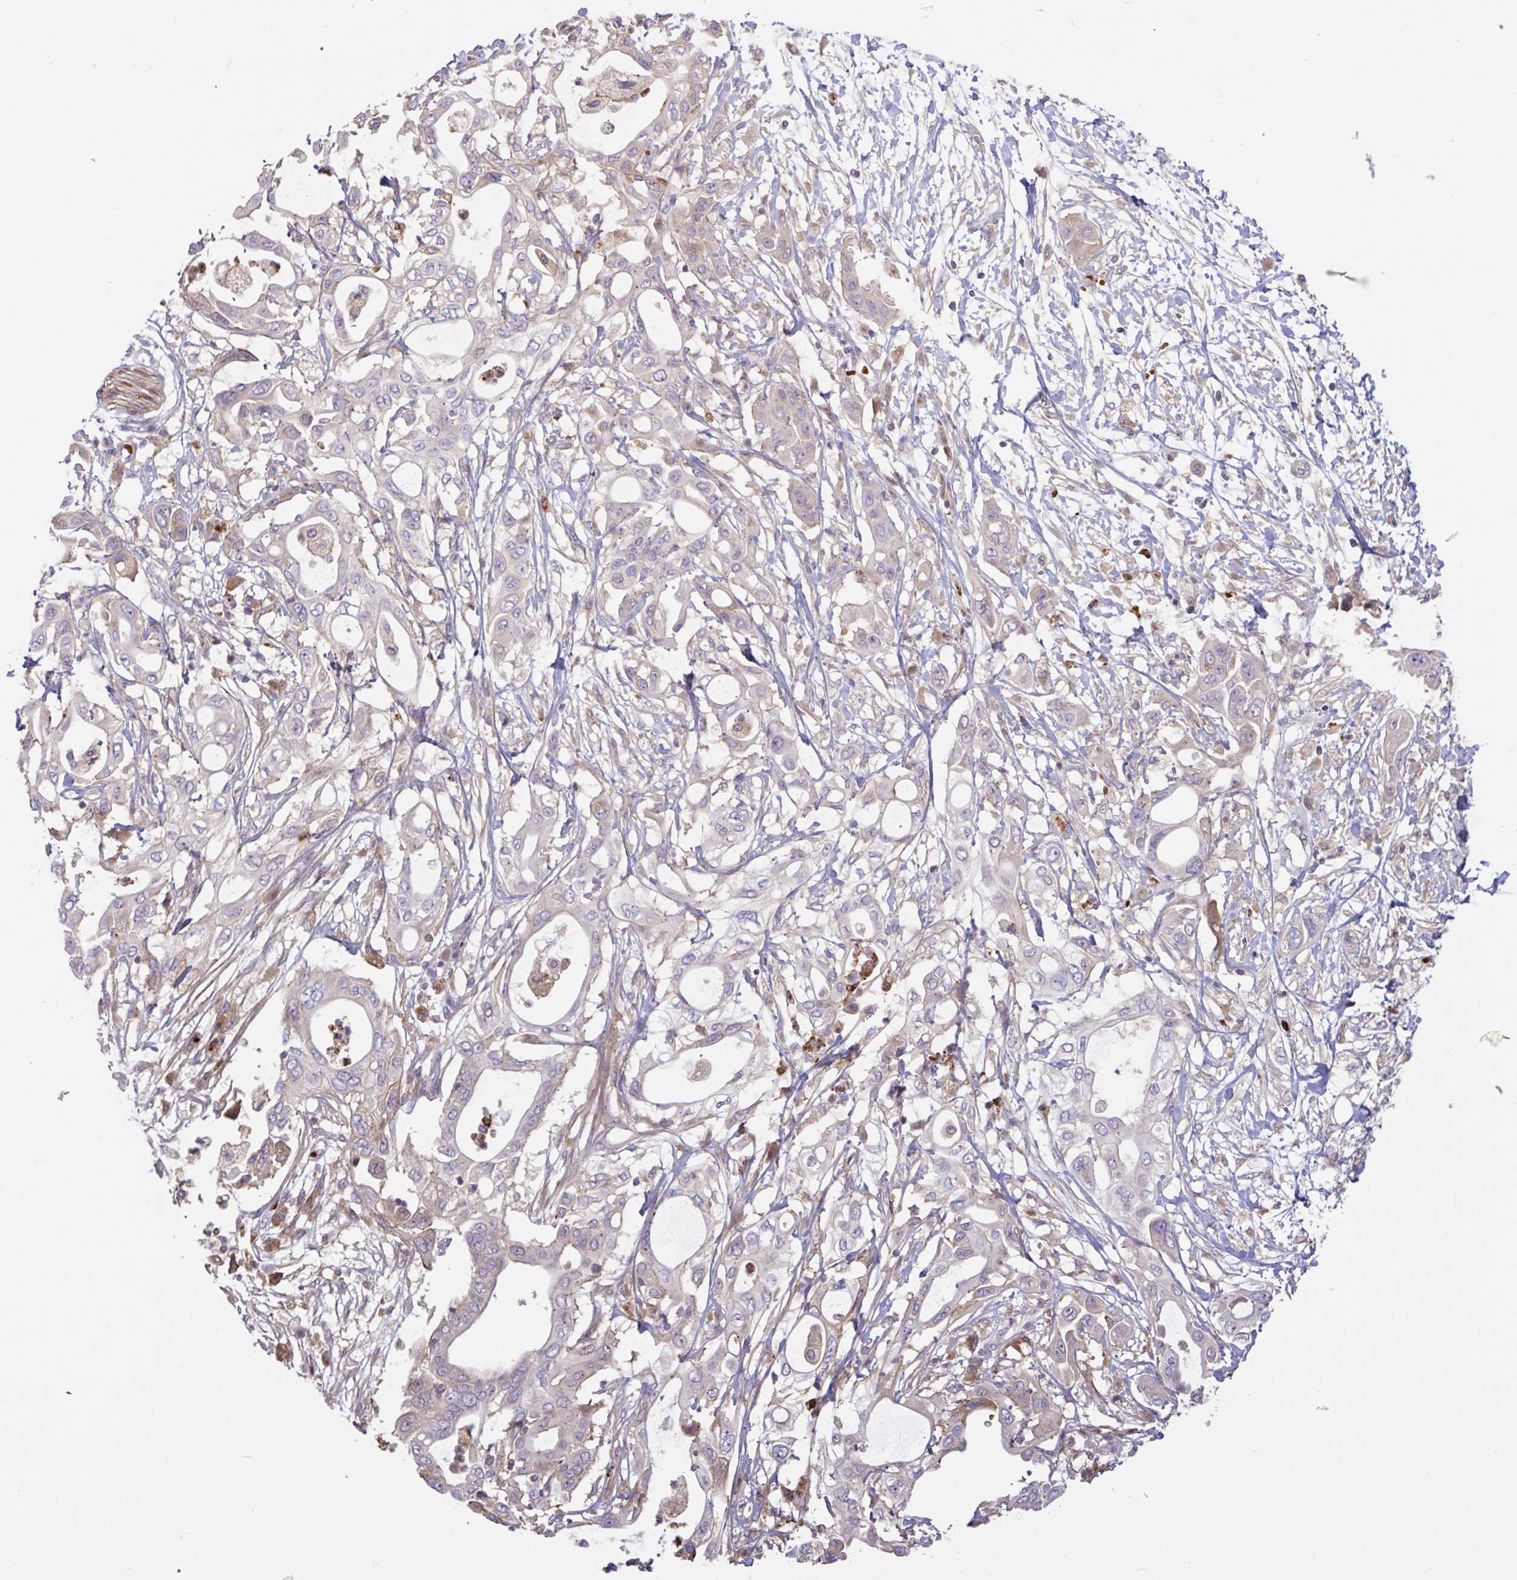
{"staining": {"intensity": "weak", "quantity": "25%-75%", "location": "cytoplasmic/membranous"}, "tissue": "pancreatic cancer", "cell_type": "Tumor cells", "image_type": "cancer", "snomed": [{"axis": "morphology", "description": "Adenocarcinoma, NOS"}, {"axis": "topography", "description": "Pancreas"}], "caption": "An image of pancreatic adenocarcinoma stained for a protein displays weak cytoplasmic/membranous brown staining in tumor cells.", "gene": "IL1R1", "patient": {"sex": "male", "age": 68}}